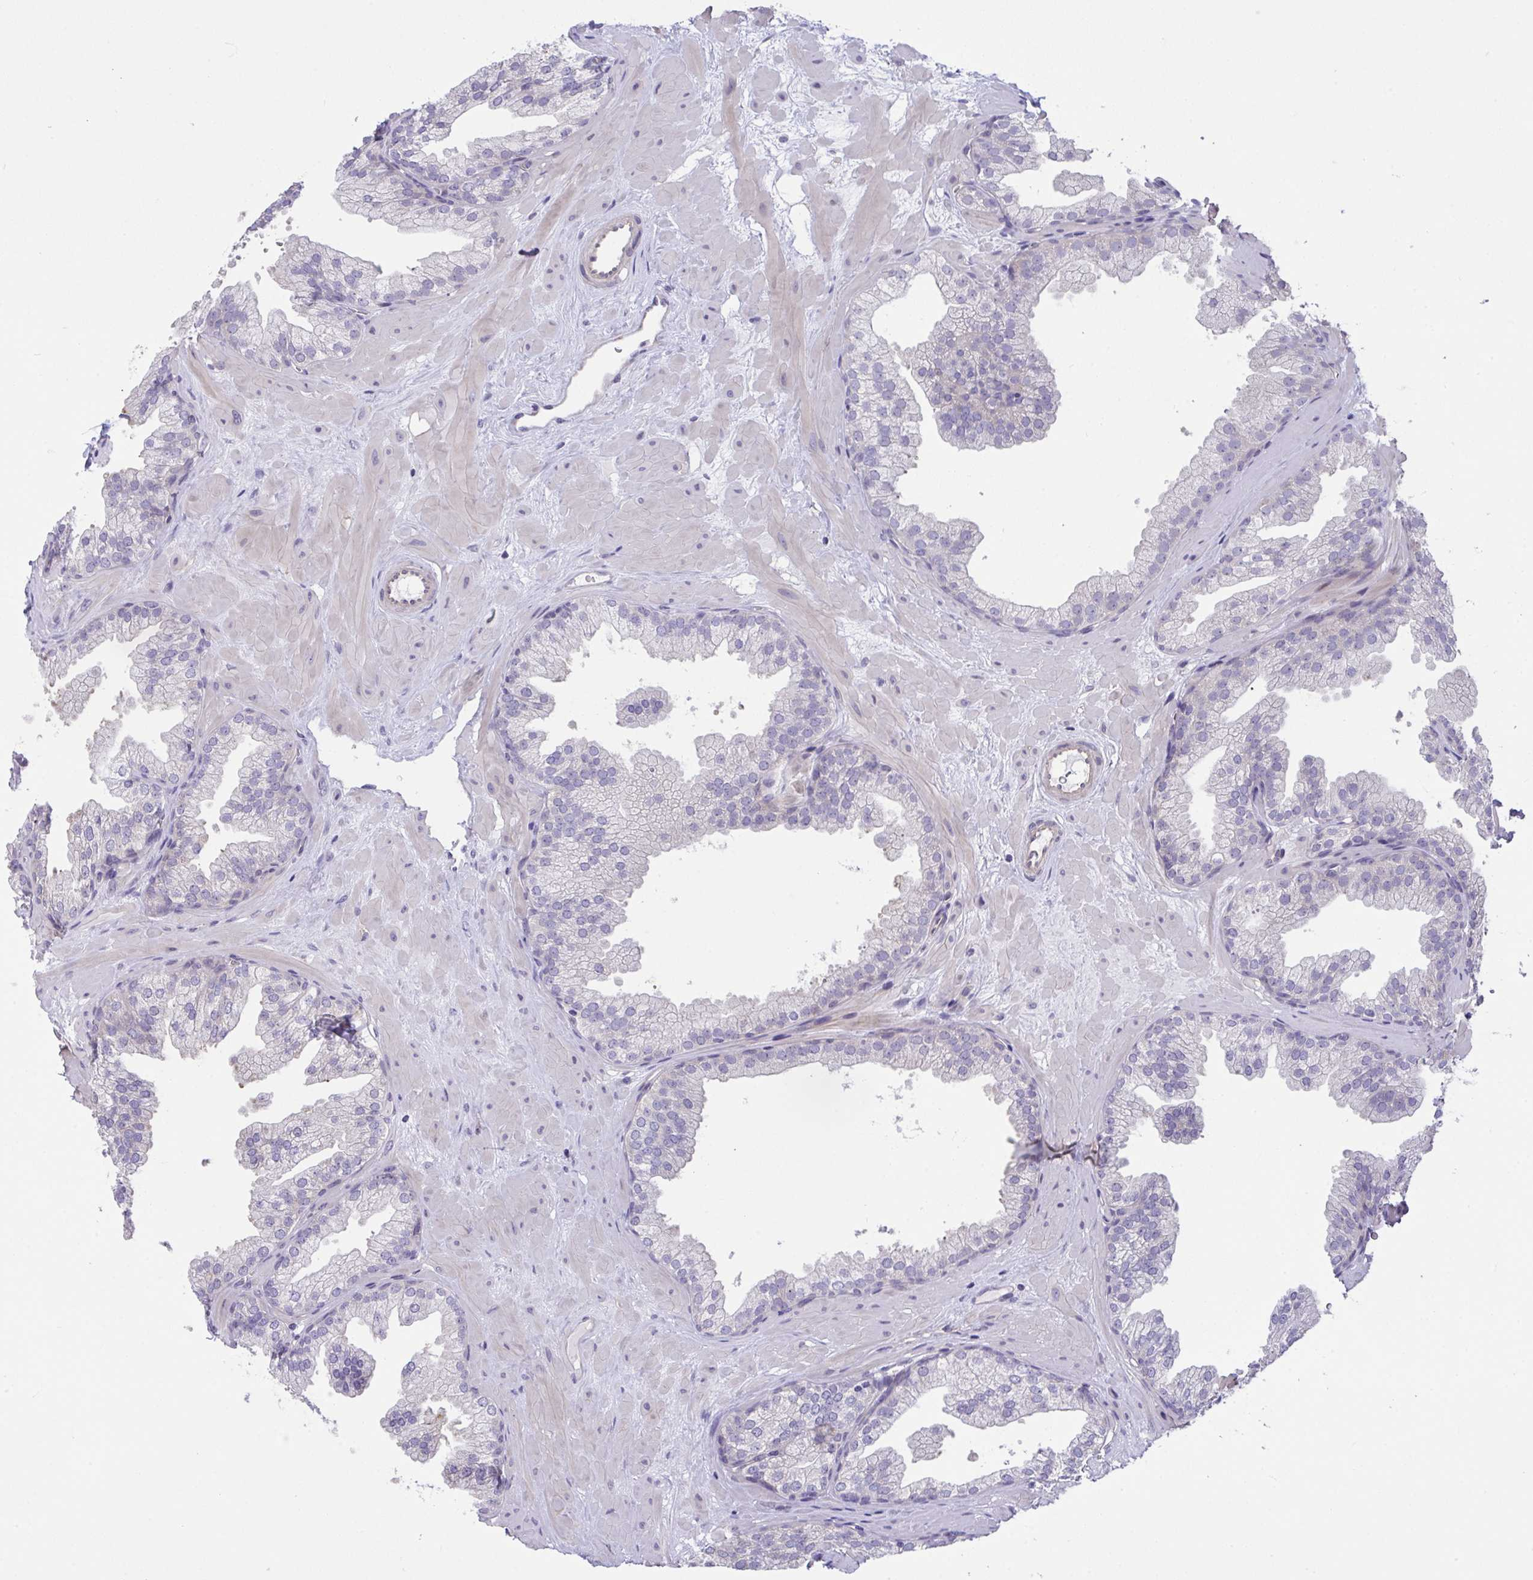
{"staining": {"intensity": "negative", "quantity": "none", "location": "none"}, "tissue": "prostate", "cell_type": "Glandular cells", "image_type": "normal", "snomed": [{"axis": "morphology", "description": "Normal tissue, NOS"}, {"axis": "topography", "description": "Prostate"}], "caption": "Glandular cells show no significant protein positivity in benign prostate. Nuclei are stained in blue.", "gene": "RHOXF1", "patient": {"sex": "male", "age": 37}}